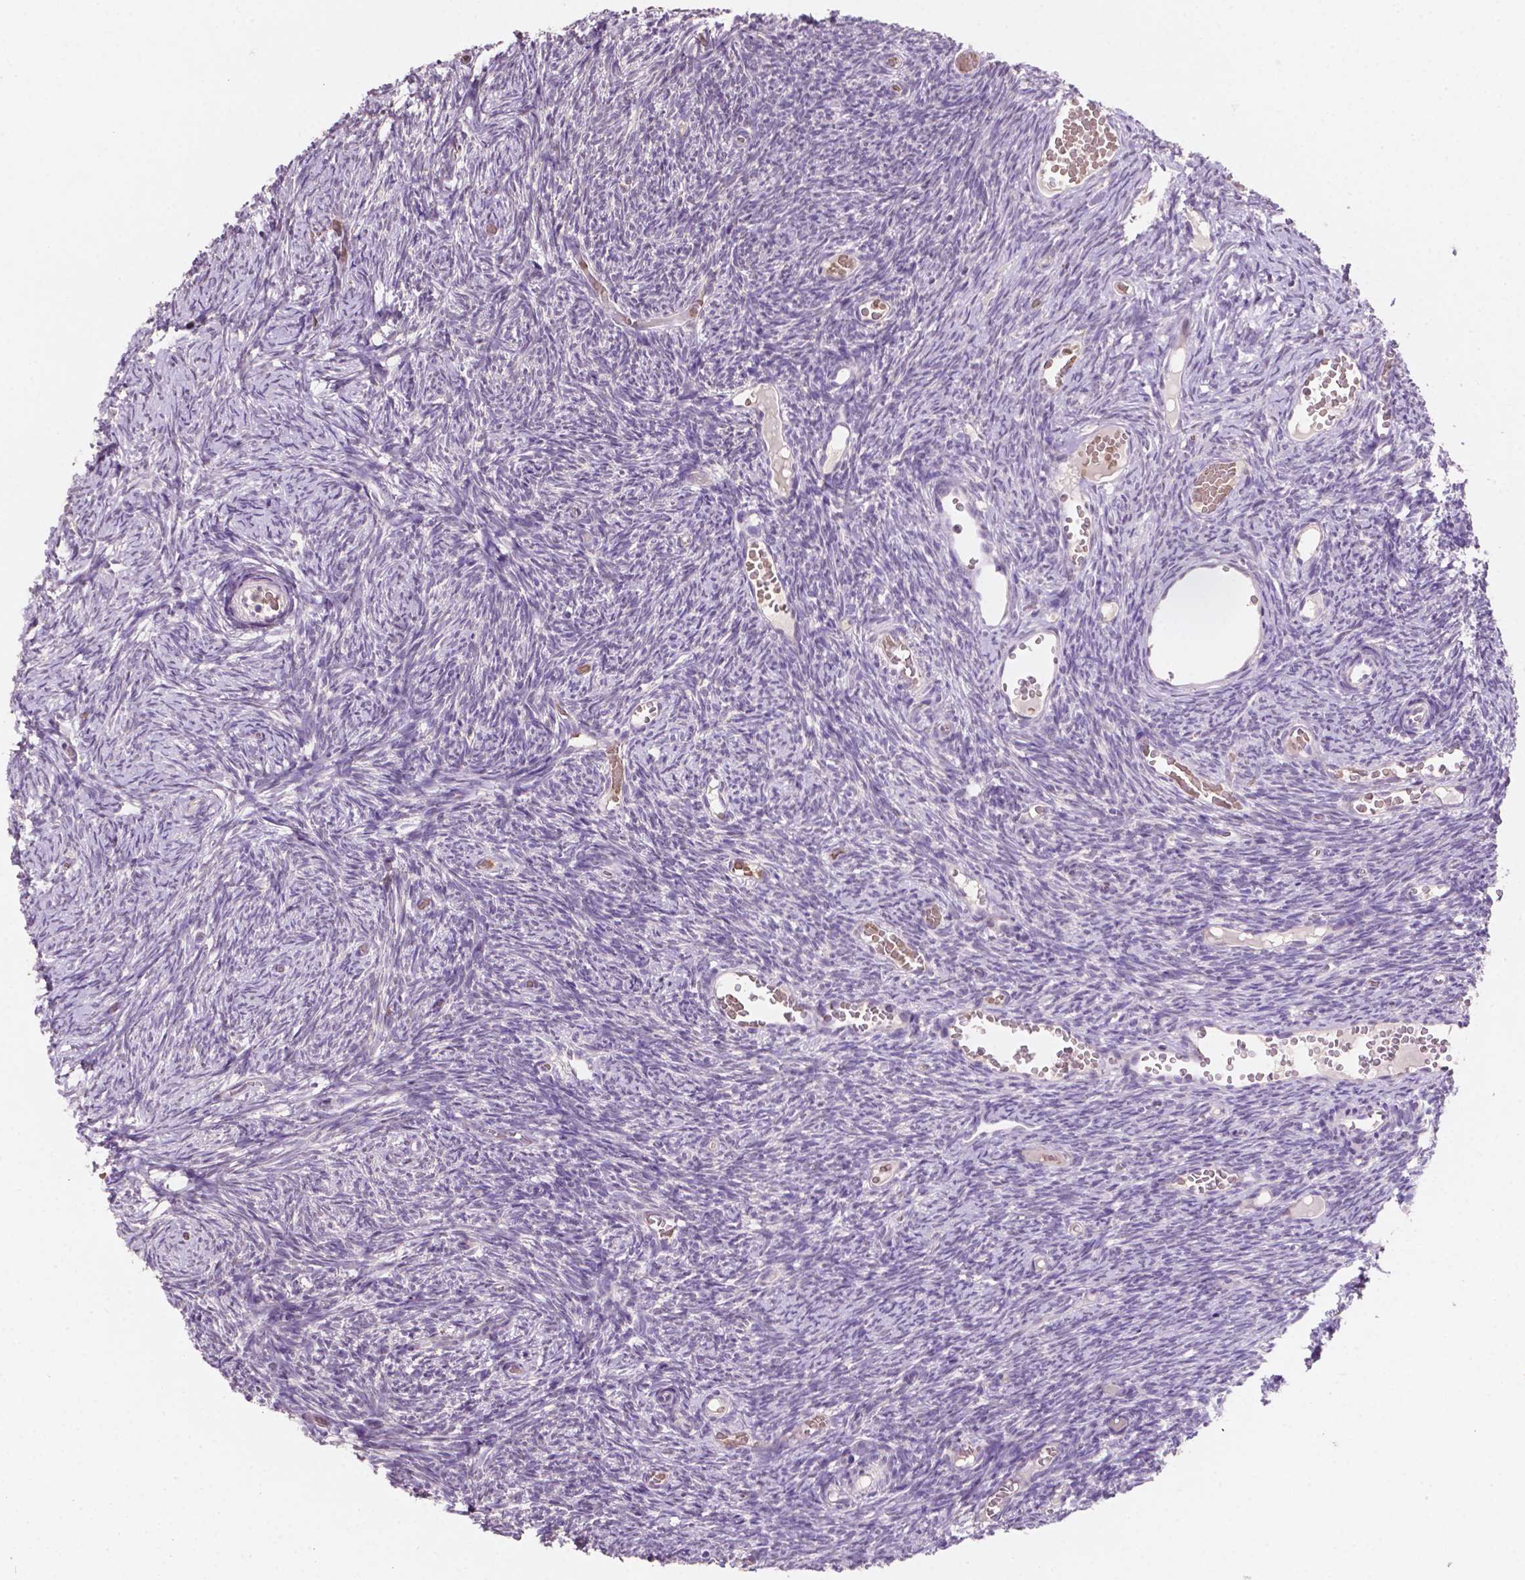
{"staining": {"intensity": "negative", "quantity": "none", "location": "none"}, "tissue": "ovary", "cell_type": "Follicle cells", "image_type": "normal", "snomed": [{"axis": "morphology", "description": "Normal tissue, NOS"}, {"axis": "topography", "description": "Ovary"}], "caption": "This photomicrograph is of normal ovary stained with IHC to label a protein in brown with the nuclei are counter-stained blue. There is no positivity in follicle cells.", "gene": "SHLD3", "patient": {"sex": "female", "age": 39}}